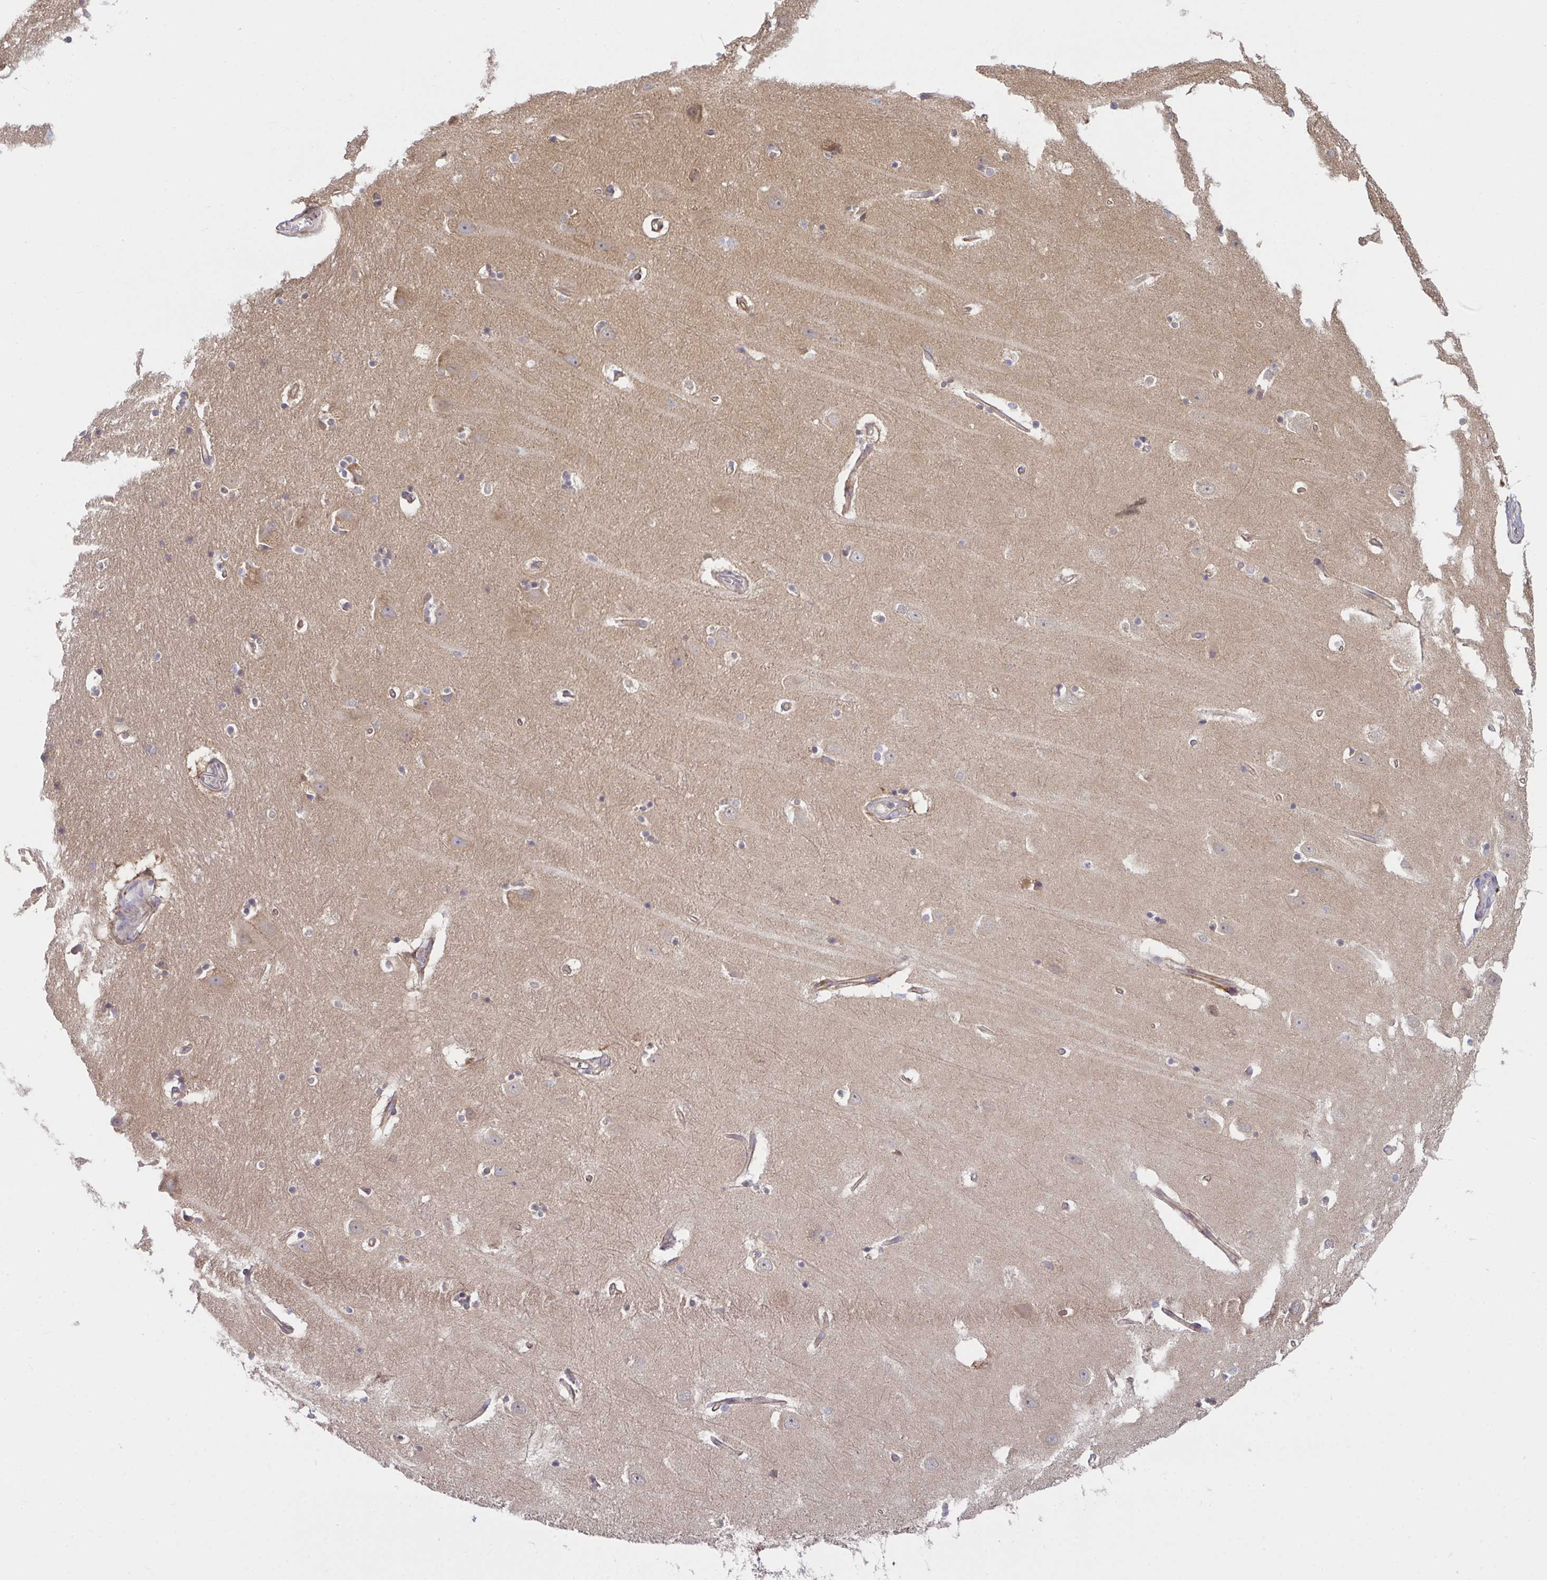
{"staining": {"intensity": "negative", "quantity": "none", "location": "none"}, "tissue": "hippocampus", "cell_type": "Glial cells", "image_type": "normal", "snomed": [{"axis": "morphology", "description": "Normal tissue, NOS"}, {"axis": "topography", "description": "Hippocampus"}], "caption": "IHC of normal human hippocampus exhibits no staining in glial cells. (Immunohistochemistry, brightfield microscopy, high magnification).", "gene": "CASP9", "patient": {"sex": "male", "age": 63}}